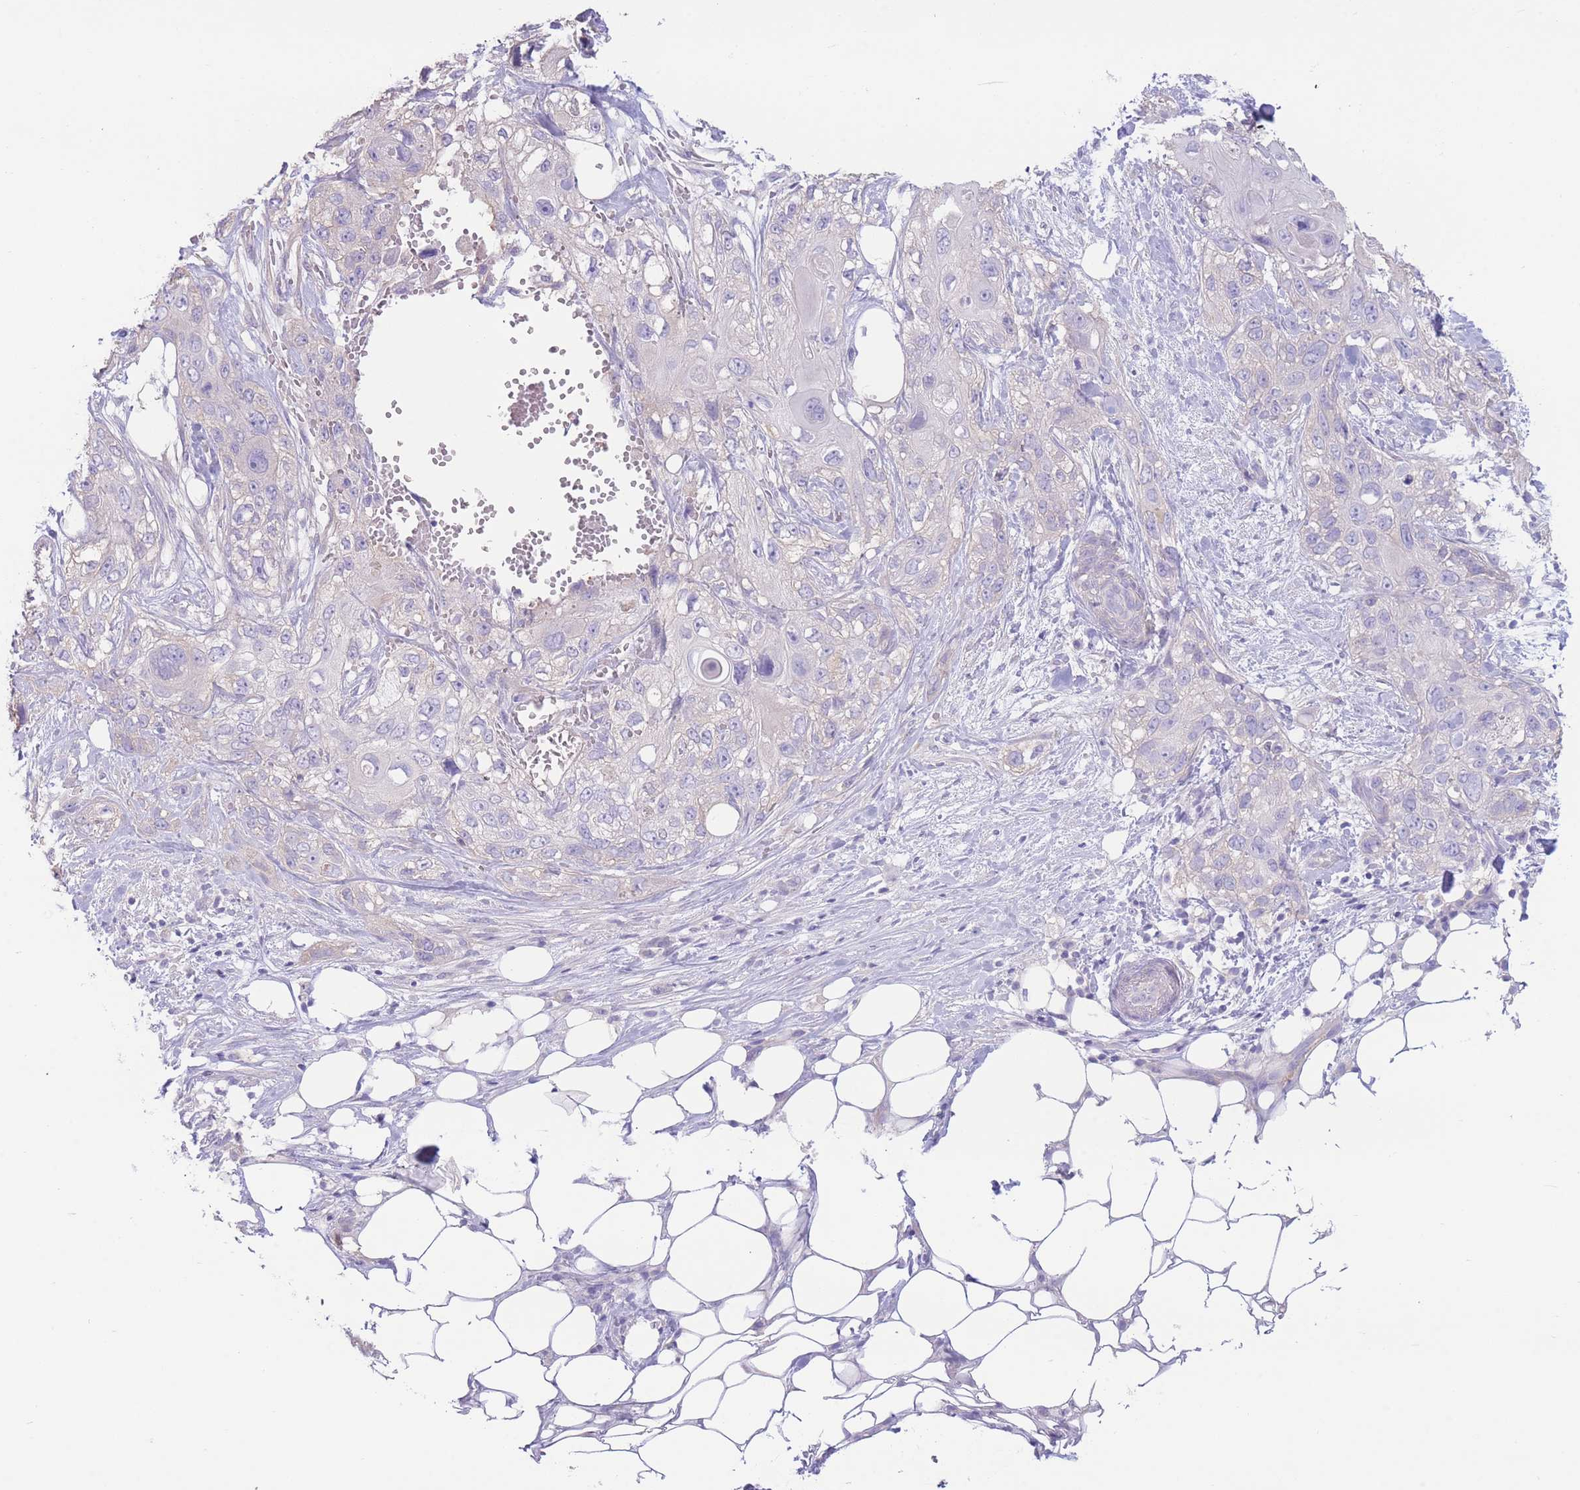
{"staining": {"intensity": "negative", "quantity": "none", "location": "none"}, "tissue": "skin cancer", "cell_type": "Tumor cells", "image_type": "cancer", "snomed": [{"axis": "morphology", "description": "Normal tissue, NOS"}, {"axis": "morphology", "description": "Squamous cell carcinoma, NOS"}, {"axis": "topography", "description": "Skin"}], "caption": "Immunohistochemistry histopathology image of human skin cancer (squamous cell carcinoma) stained for a protein (brown), which reveals no staining in tumor cells.", "gene": "BHLHA15", "patient": {"sex": "male", "age": 72}}